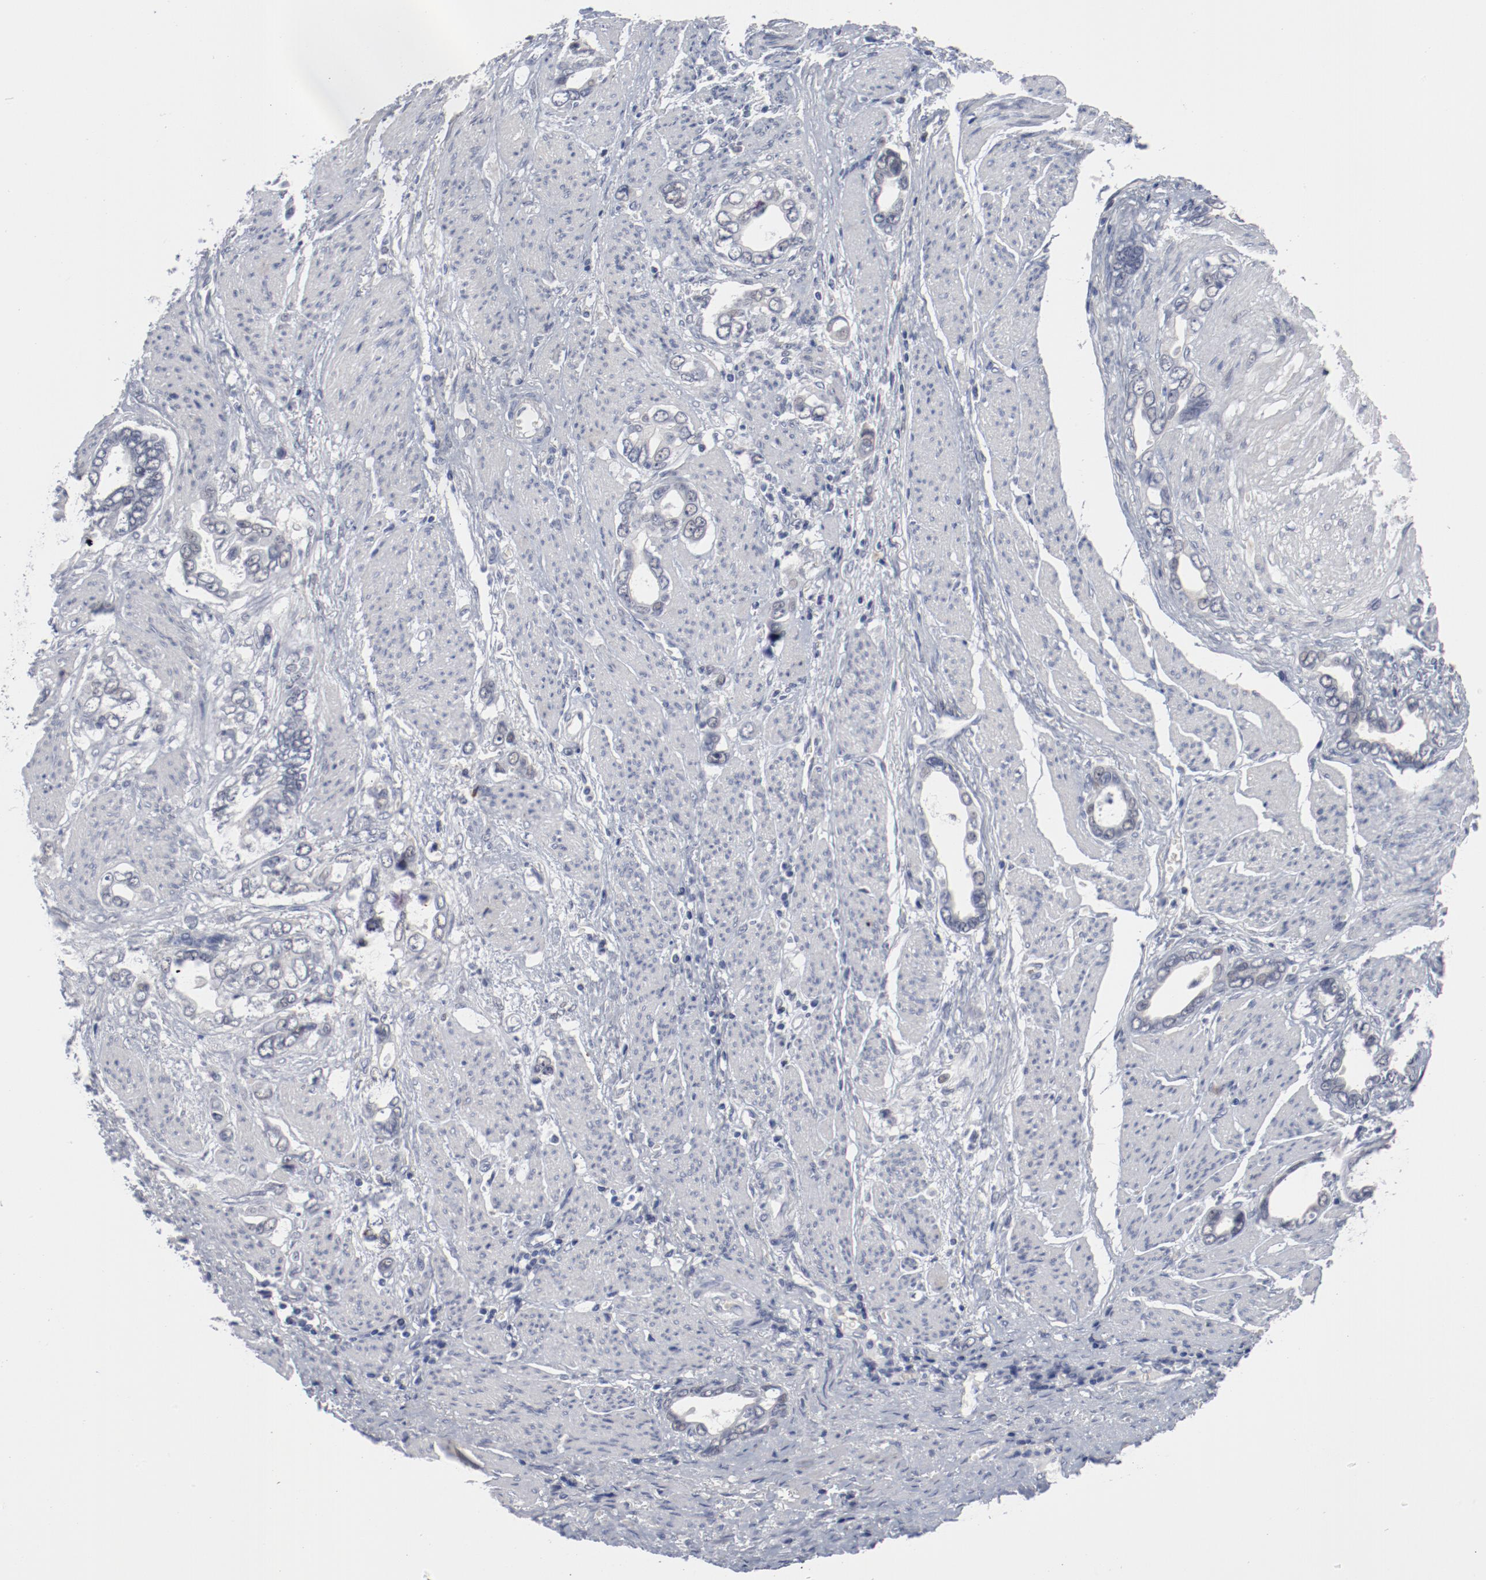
{"staining": {"intensity": "negative", "quantity": "none", "location": "none"}, "tissue": "stomach cancer", "cell_type": "Tumor cells", "image_type": "cancer", "snomed": [{"axis": "morphology", "description": "Adenocarcinoma, NOS"}, {"axis": "topography", "description": "Stomach"}], "caption": "Immunohistochemistry of stomach adenocarcinoma displays no positivity in tumor cells.", "gene": "ANKLE2", "patient": {"sex": "male", "age": 78}}